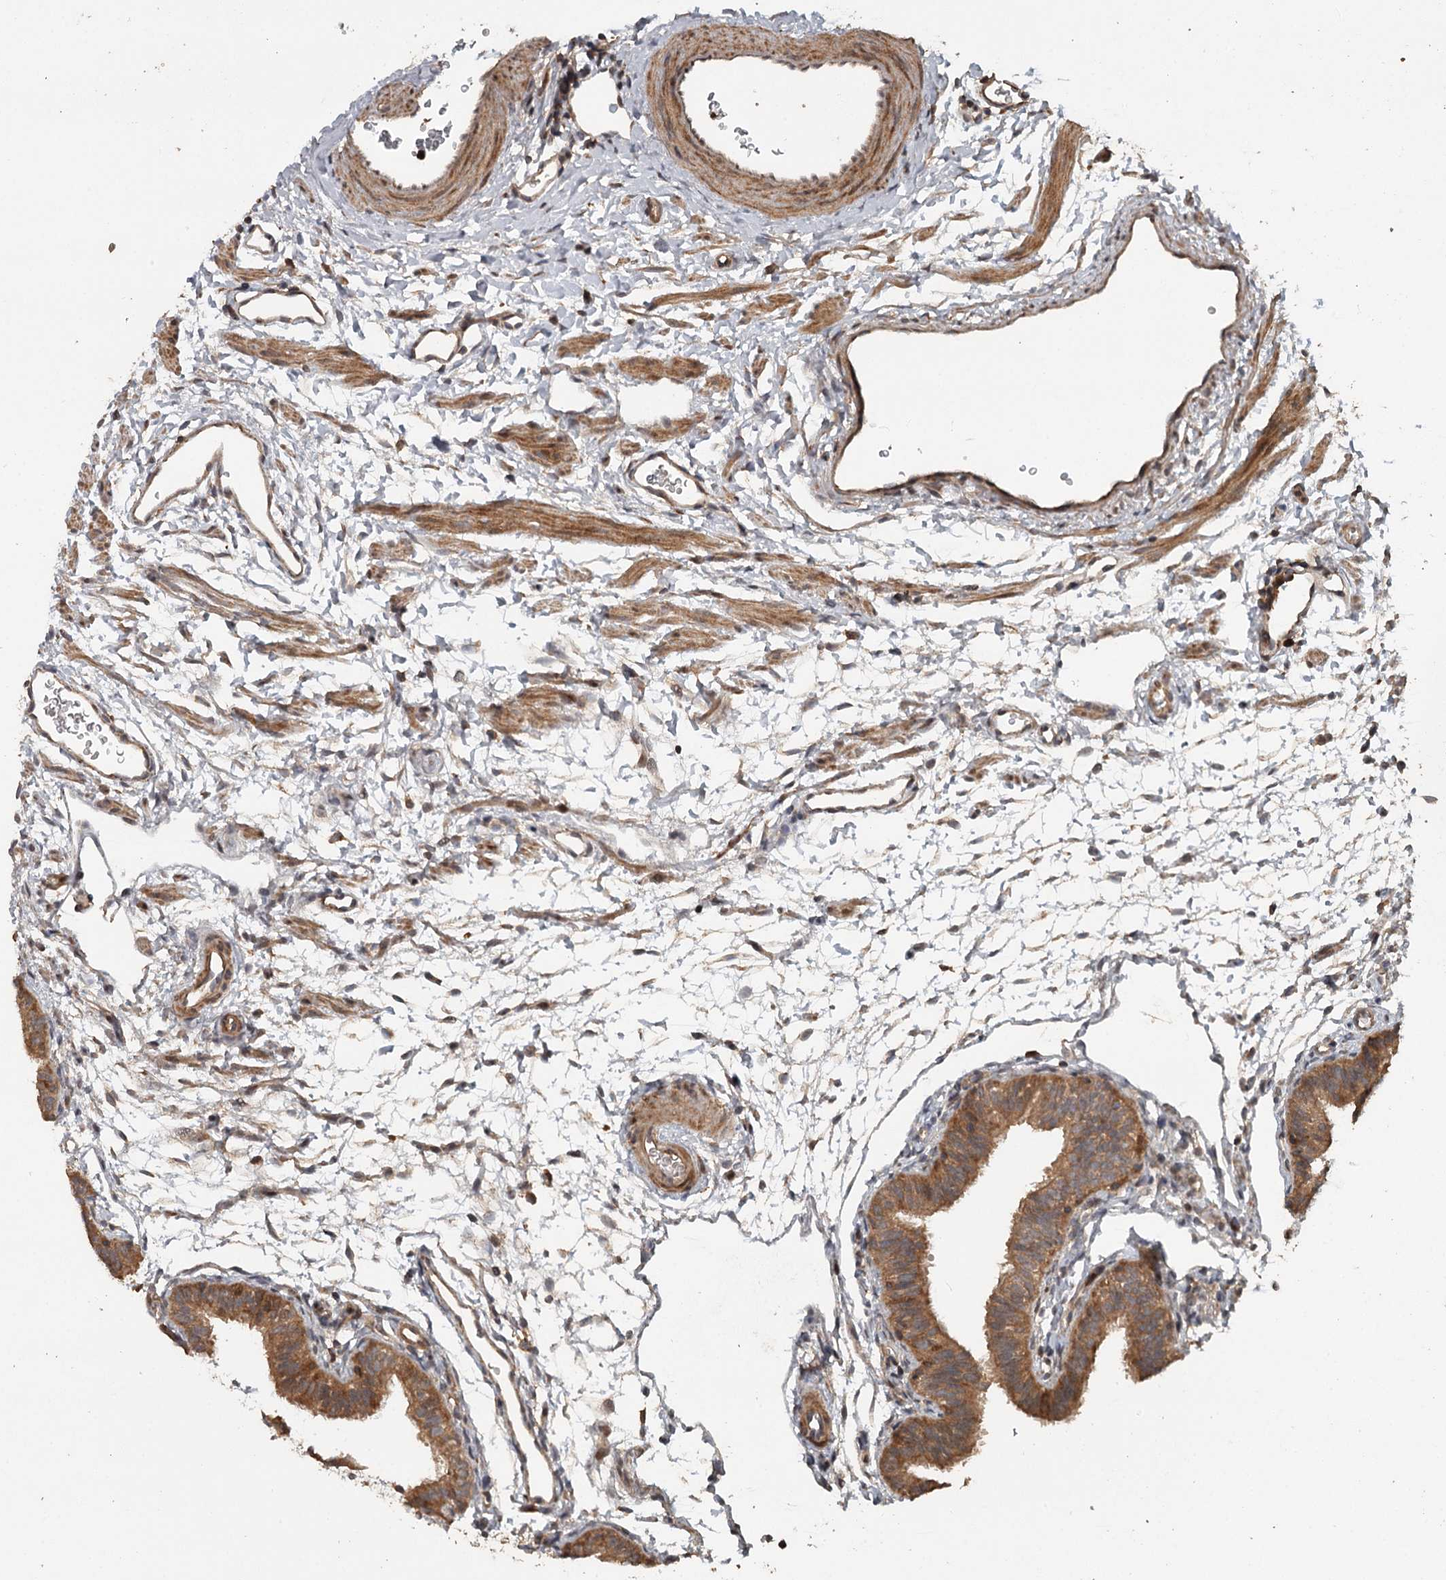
{"staining": {"intensity": "moderate", "quantity": ">75%", "location": "cytoplasmic/membranous"}, "tissue": "fallopian tube", "cell_type": "Glandular cells", "image_type": "normal", "snomed": [{"axis": "morphology", "description": "Normal tissue, NOS"}, {"axis": "topography", "description": "Fallopian tube"}], "caption": "Immunohistochemical staining of unremarkable human fallopian tube exhibits moderate cytoplasmic/membranous protein positivity in about >75% of glandular cells. The protein is shown in brown color, while the nuclei are stained blue.", "gene": "FAXC", "patient": {"sex": "female", "age": 35}}